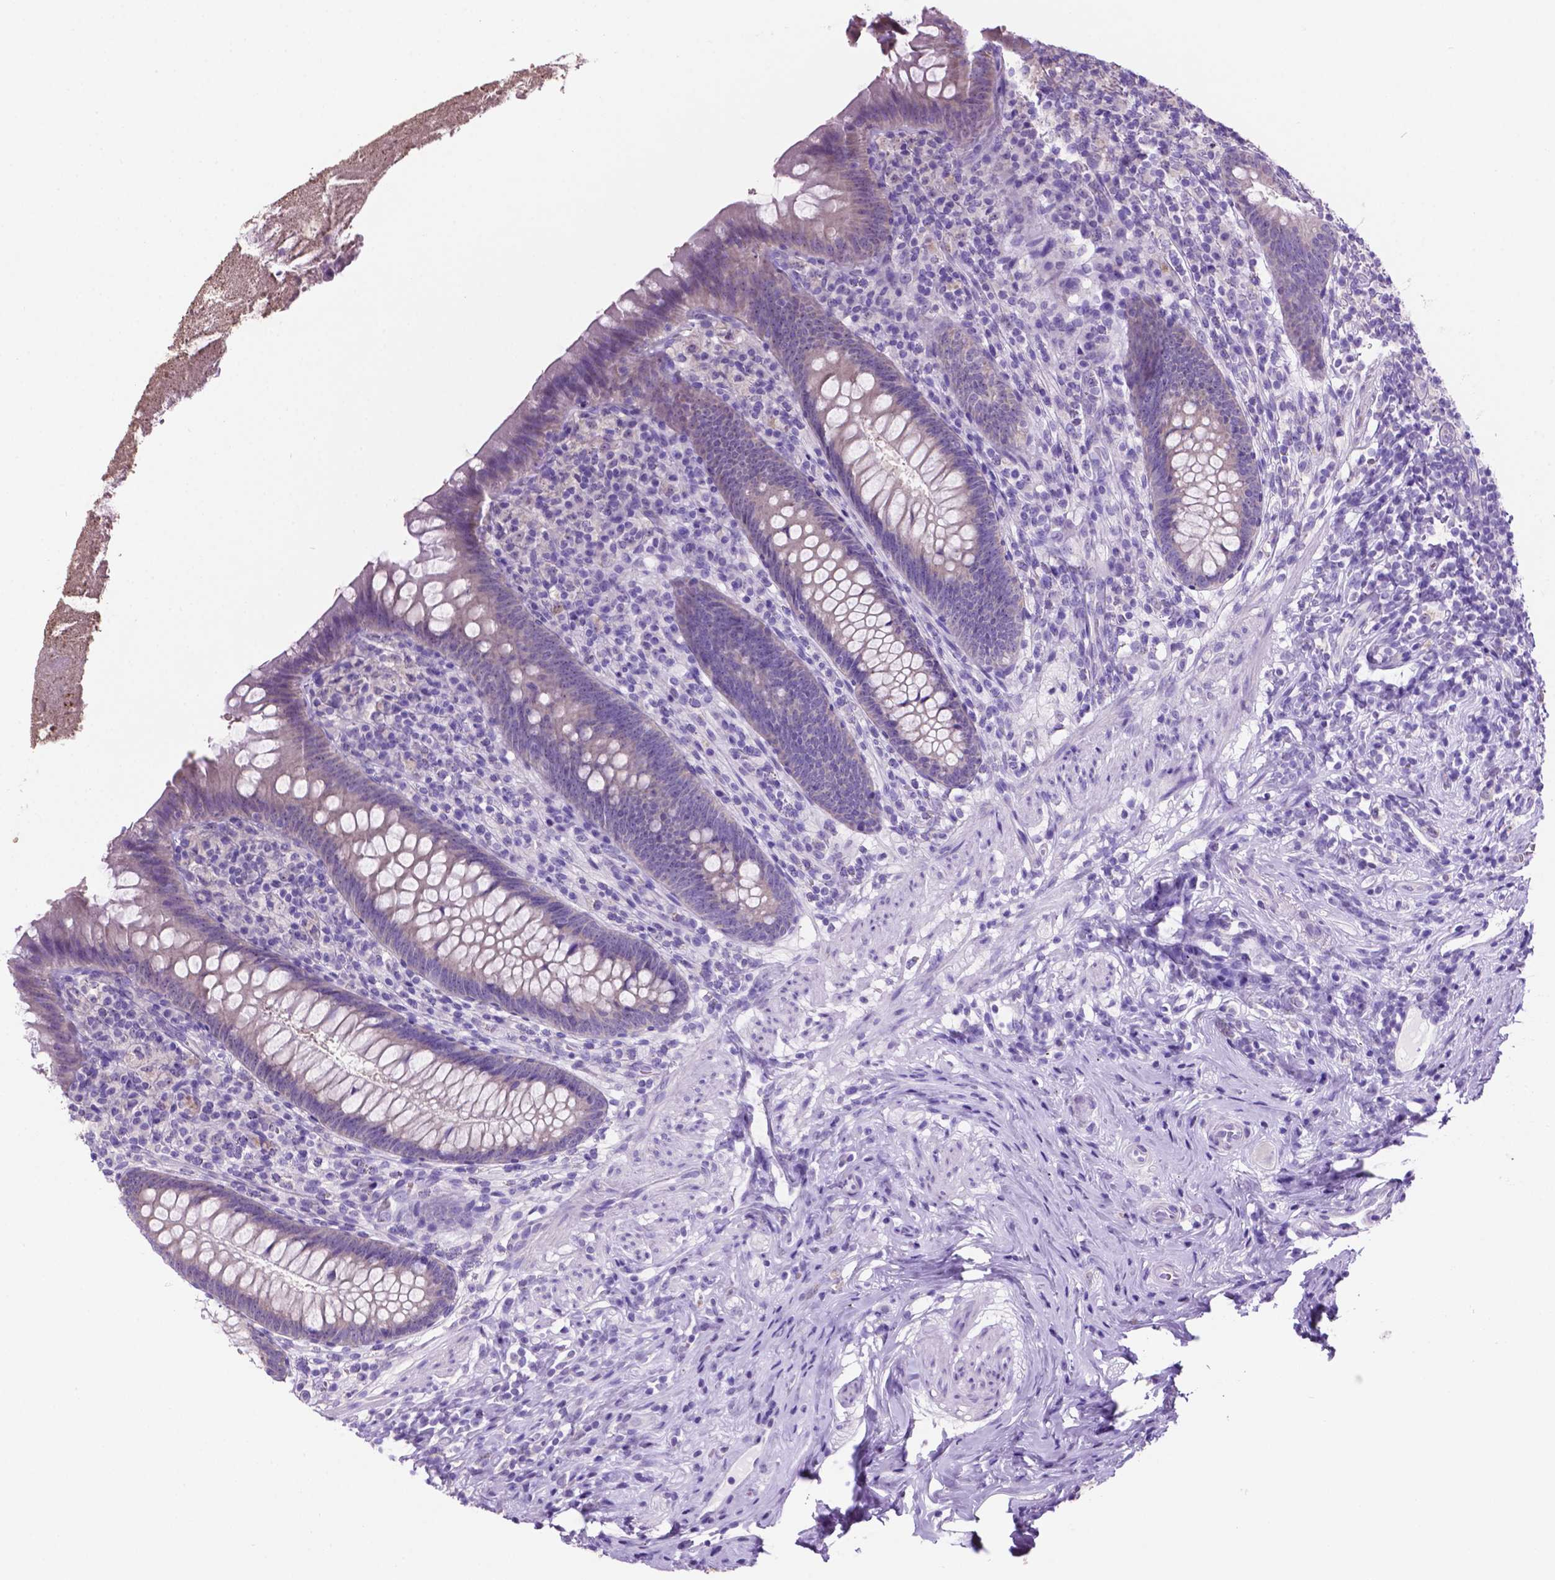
{"staining": {"intensity": "negative", "quantity": "none", "location": "none"}, "tissue": "appendix", "cell_type": "Glandular cells", "image_type": "normal", "snomed": [{"axis": "morphology", "description": "Normal tissue, NOS"}, {"axis": "topography", "description": "Appendix"}], "caption": "An IHC micrograph of unremarkable appendix is shown. There is no staining in glandular cells of appendix. Brightfield microscopy of immunohistochemistry (IHC) stained with DAB (brown) and hematoxylin (blue), captured at high magnification.", "gene": "SPDYA", "patient": {"sex": "male", "age": 47}}